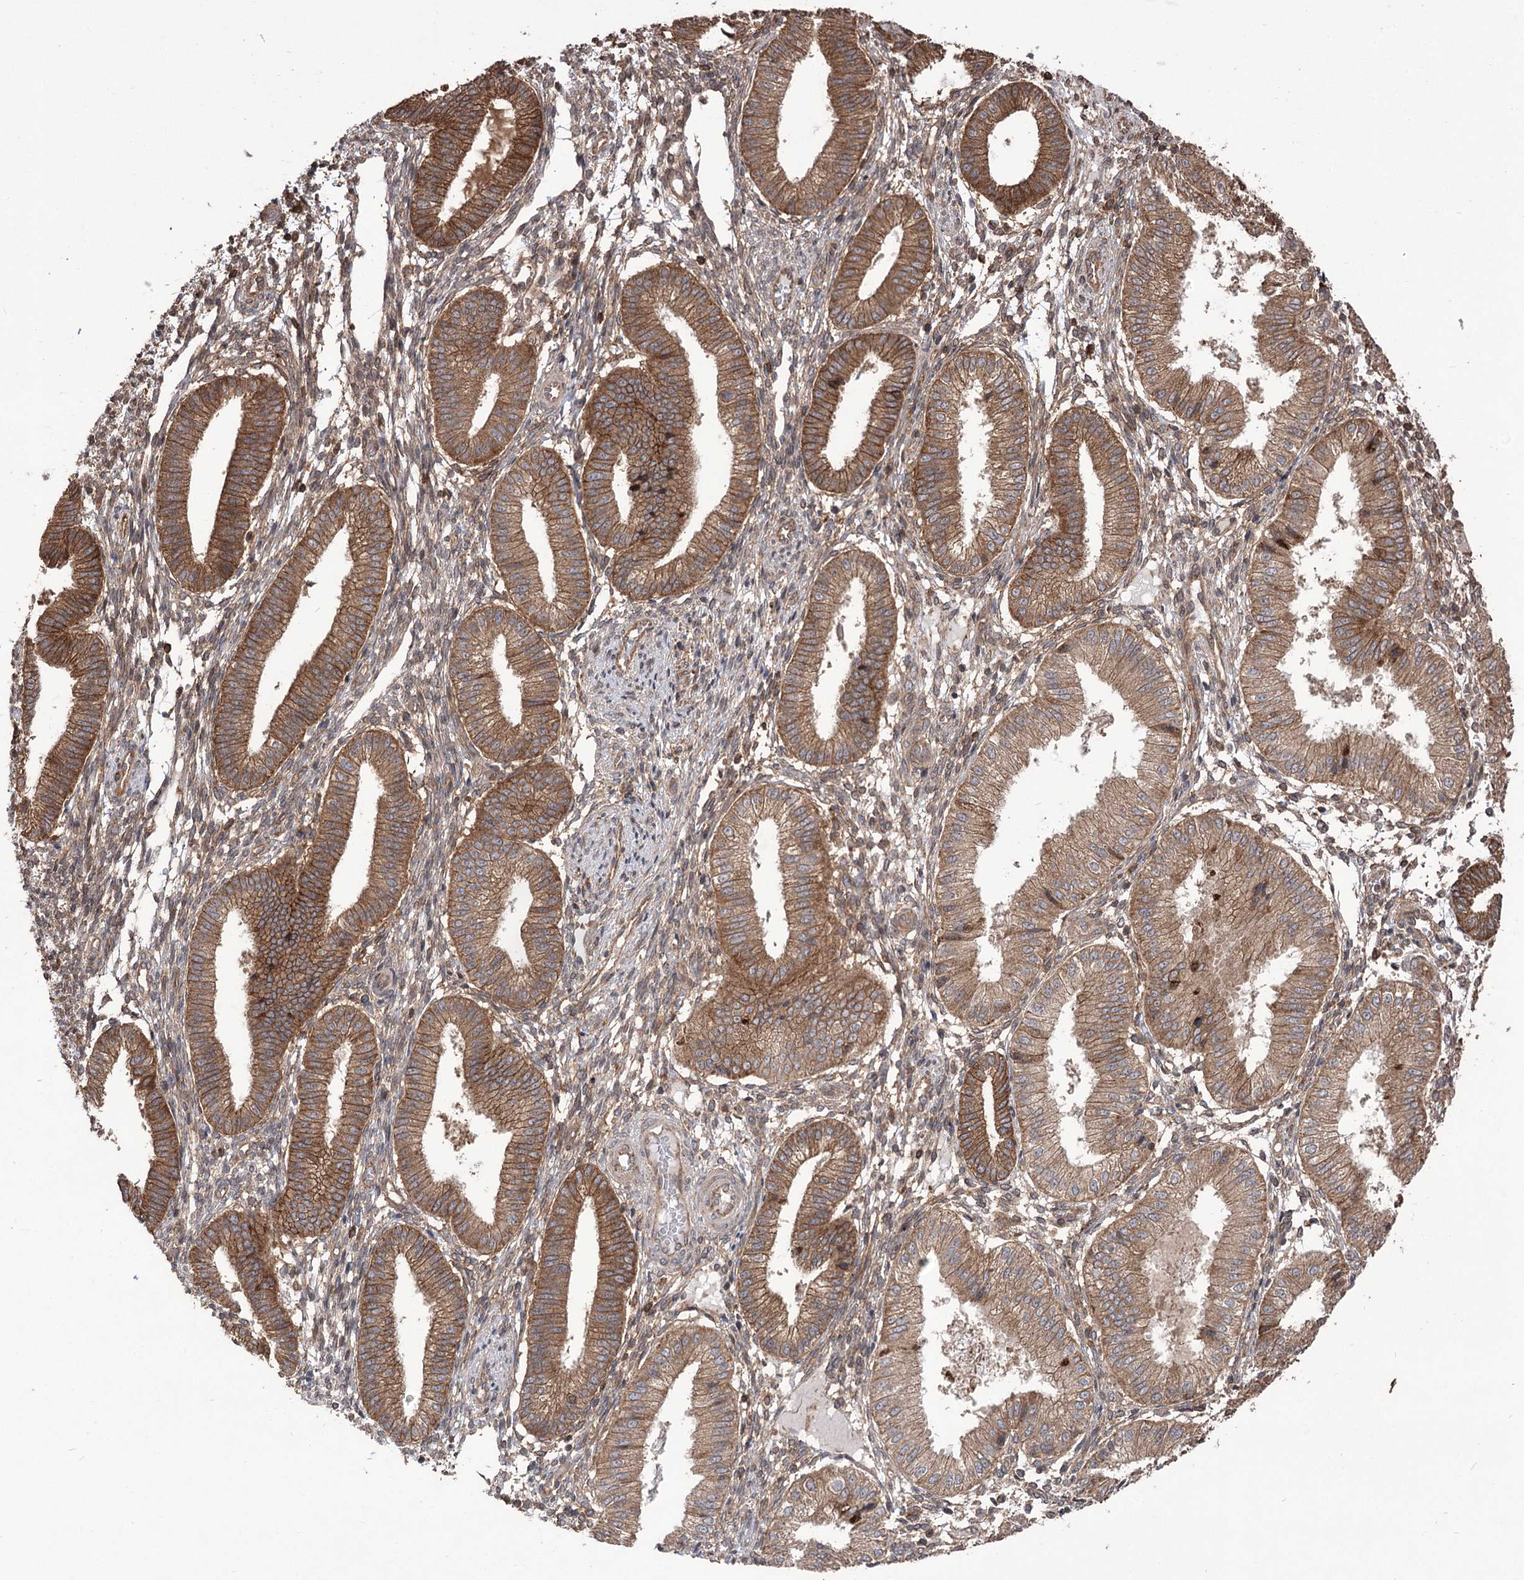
{"staining": {"intensity": "weak", "quantity": "25%-75%", "location": "cytoplasmic/membranous"}, "tissue": "endometrium", "cell_type": "Cells in endometrial stroma", "image_type": "normal", "snomed": [{"axis": "morphology", "description": "Normal tissue, NOS"}, {"axis": "topography", "description": "Endometrium"}], "caption": "A high-resolution photomicrograph shows immunohistochemistry (IHC) staining of benign endometrium, which displays weak cytoplasmic/membranous staining in approximately 25%-75% of cells in endometrial stroma.", "gene": "XYLB", "patient": {"sex": "female", "age": 39}}